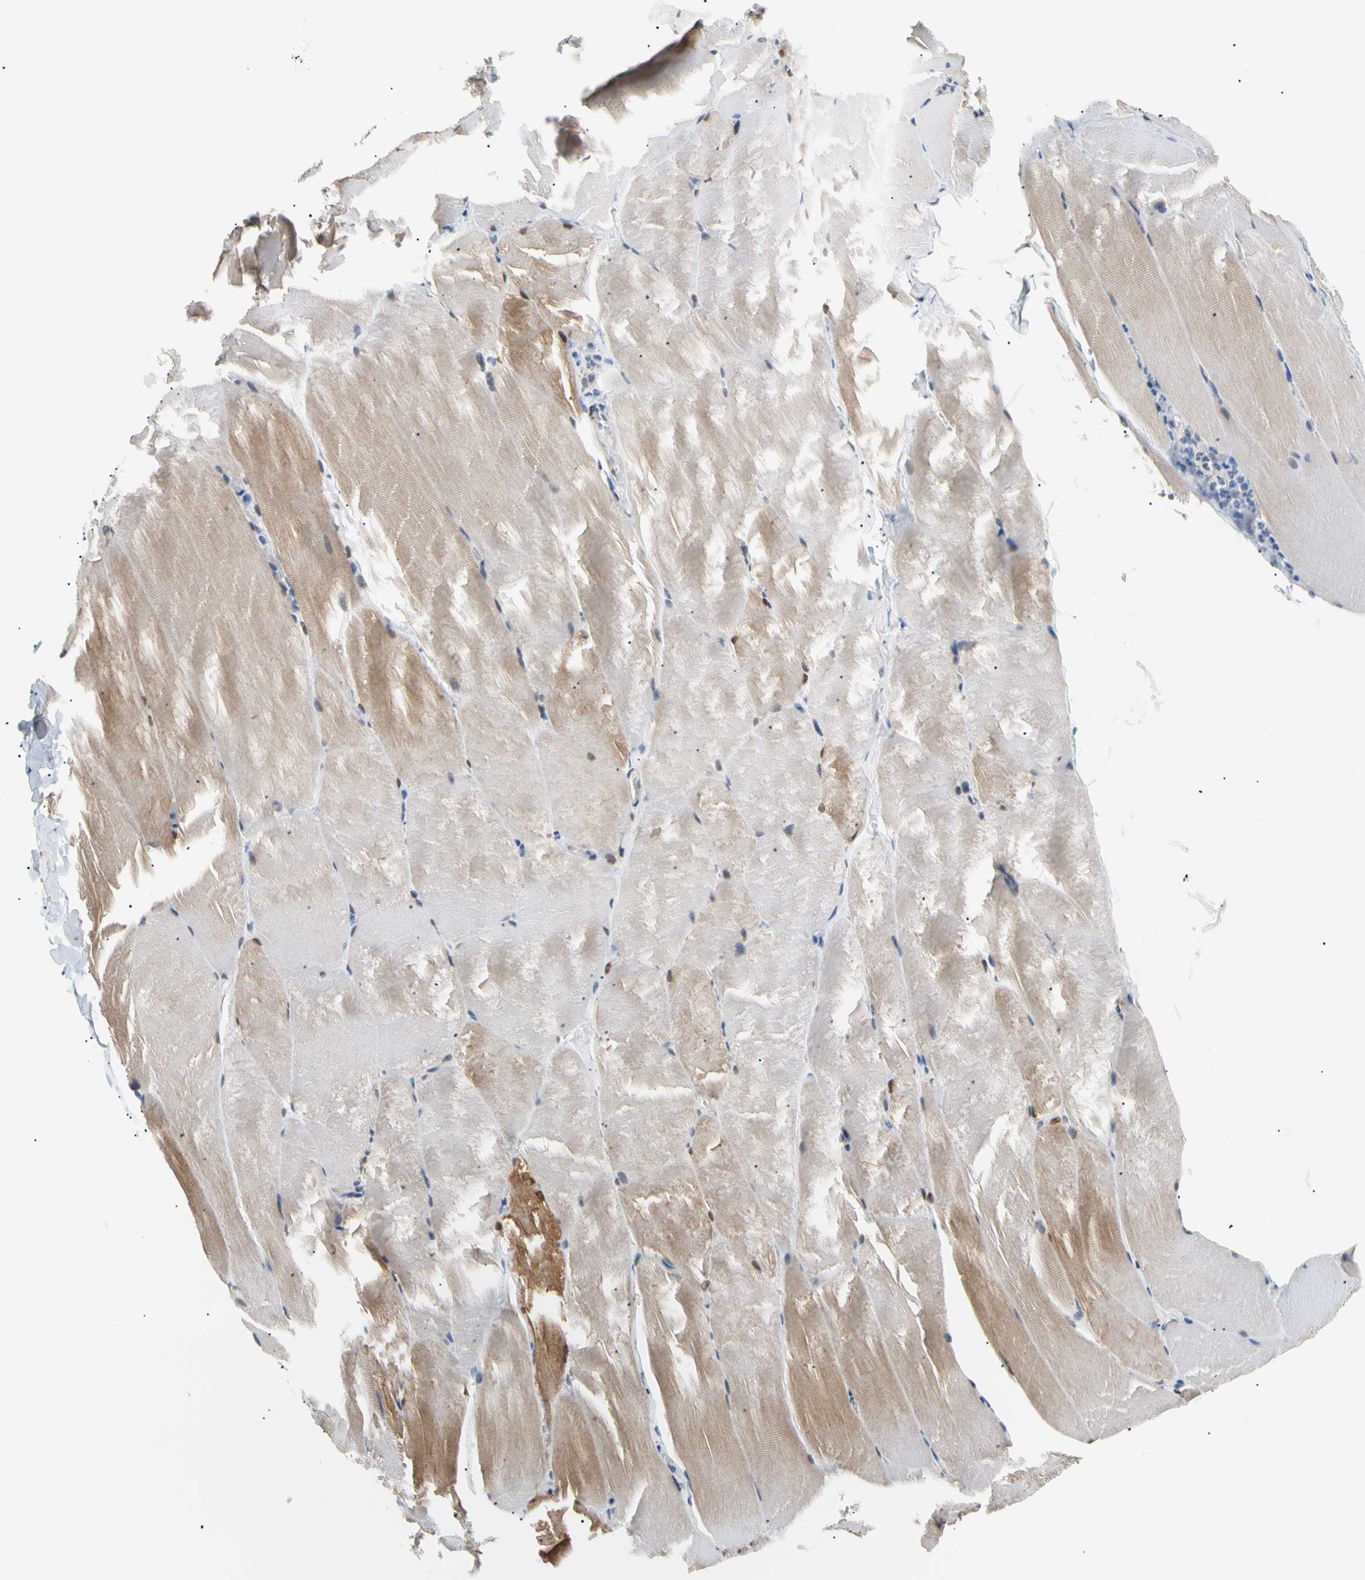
{"staining": {"intensity": "weak", "quantity": "25%-75%", "location": "cytoplasmic/membranous"}, "tissue": "skeletal muscle", "cell_type": "Myocytes", "image_type": "normal", "snomed": [{"axis": "morphology", "description": "Normal tissue, NOS"}, {"axis": "topography", "description": "Skeletal muscle"}], "caption": "Protein staining of unremarkable skeletal muscle reveals weak cytoplasmic/membranous staining in about 25%-75% of myocytes.", "gene": "SEC23B", "patient": {"sex": "male", "age": 71}}